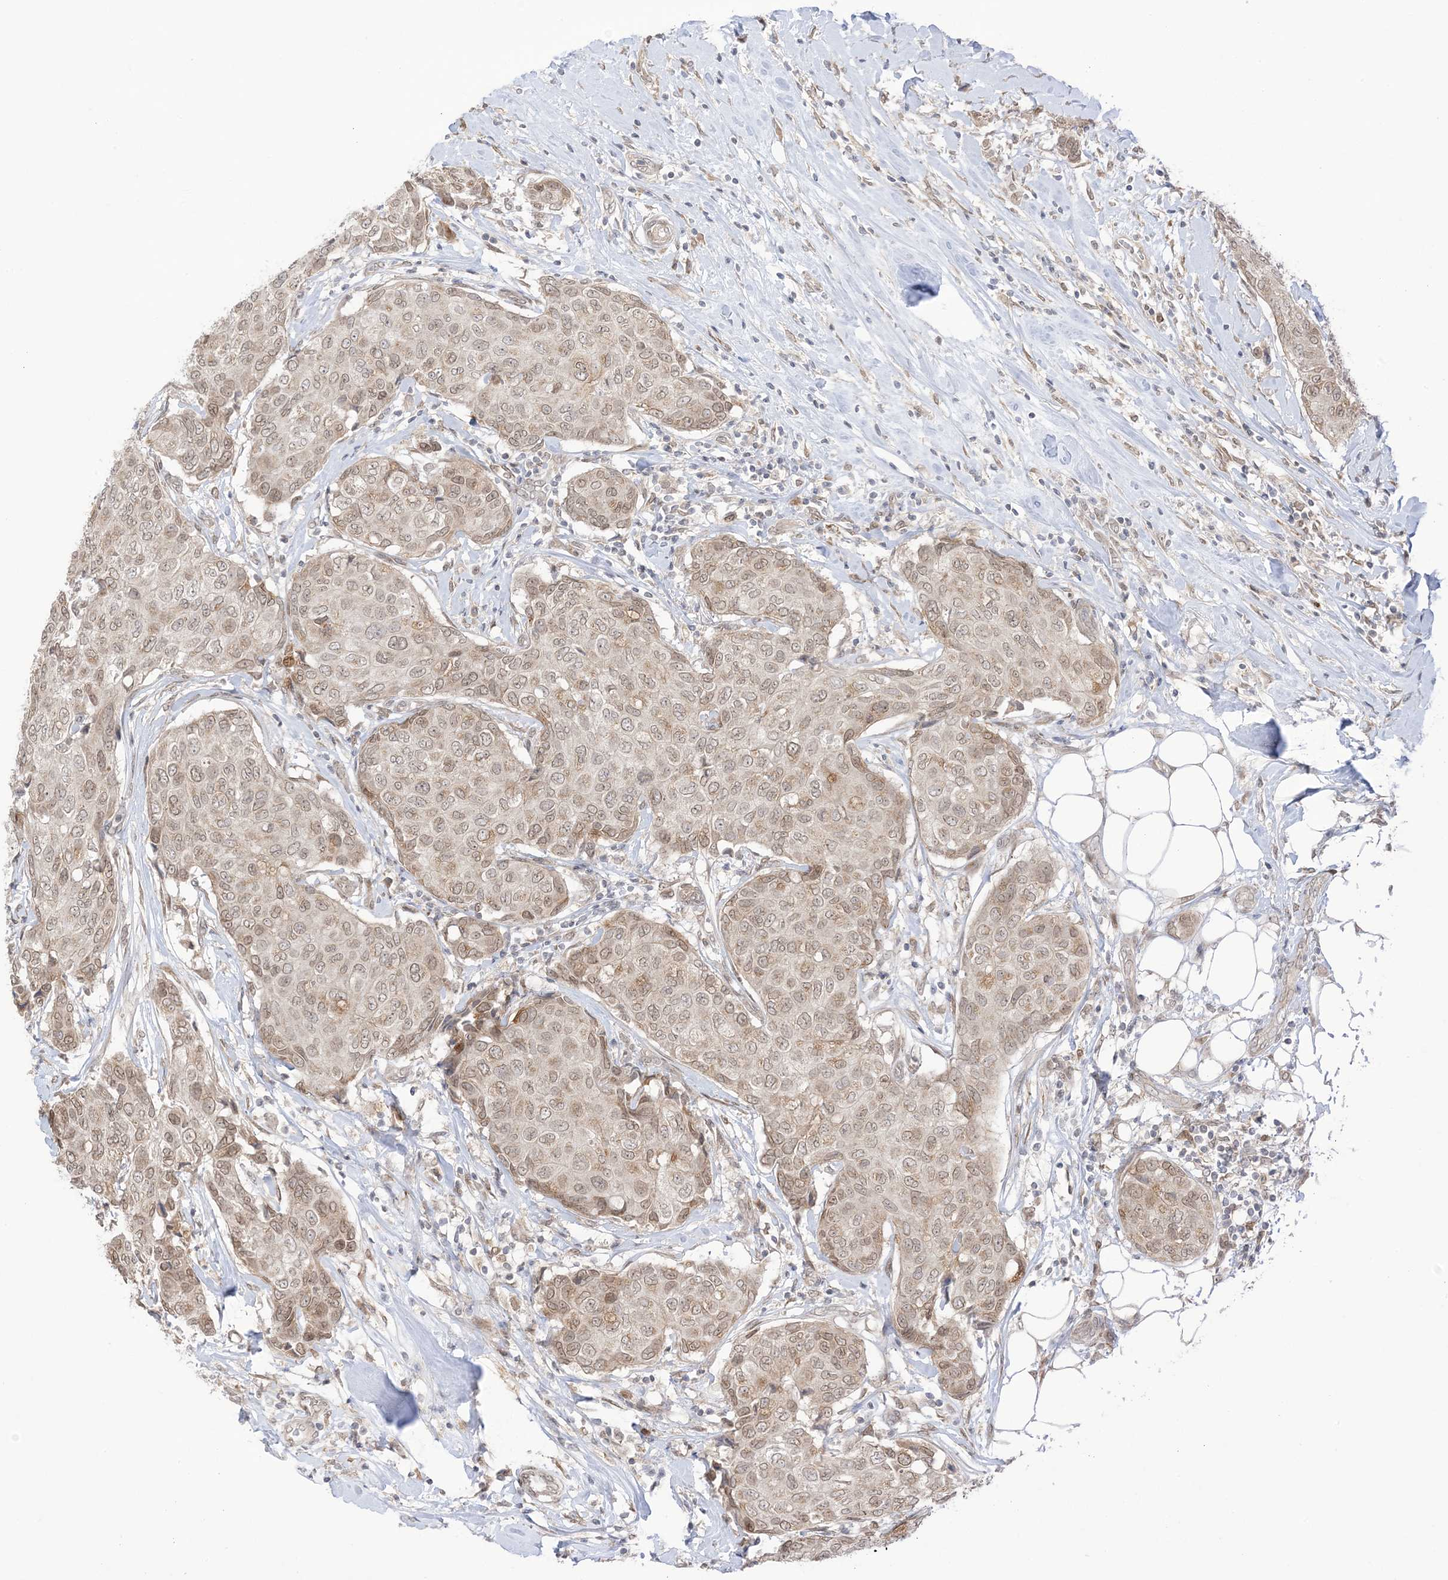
{"staining": {"intensity": "moderate", "quantity": ">75%", "location": "cytoplasmic/membranous,nuclear"}, "tissue": "breast cancer", "cell_type": "Tumor cells", "image_type": "cancer", "snomed": [{"axis": "morphology", "description": "Duct carcinoma"}, {"axis": "topography", "description": "Breast"}], "caption": "This histopathology image reveals immunohistochemistry staining of invasive ductal carcinoma (breast), with medium moderate cytoplasmic/membranous and nuclear expression in about >75% of tumor cells.", "gene": "UBE2E2", "patient": {"sex": "female", "age": 80}}